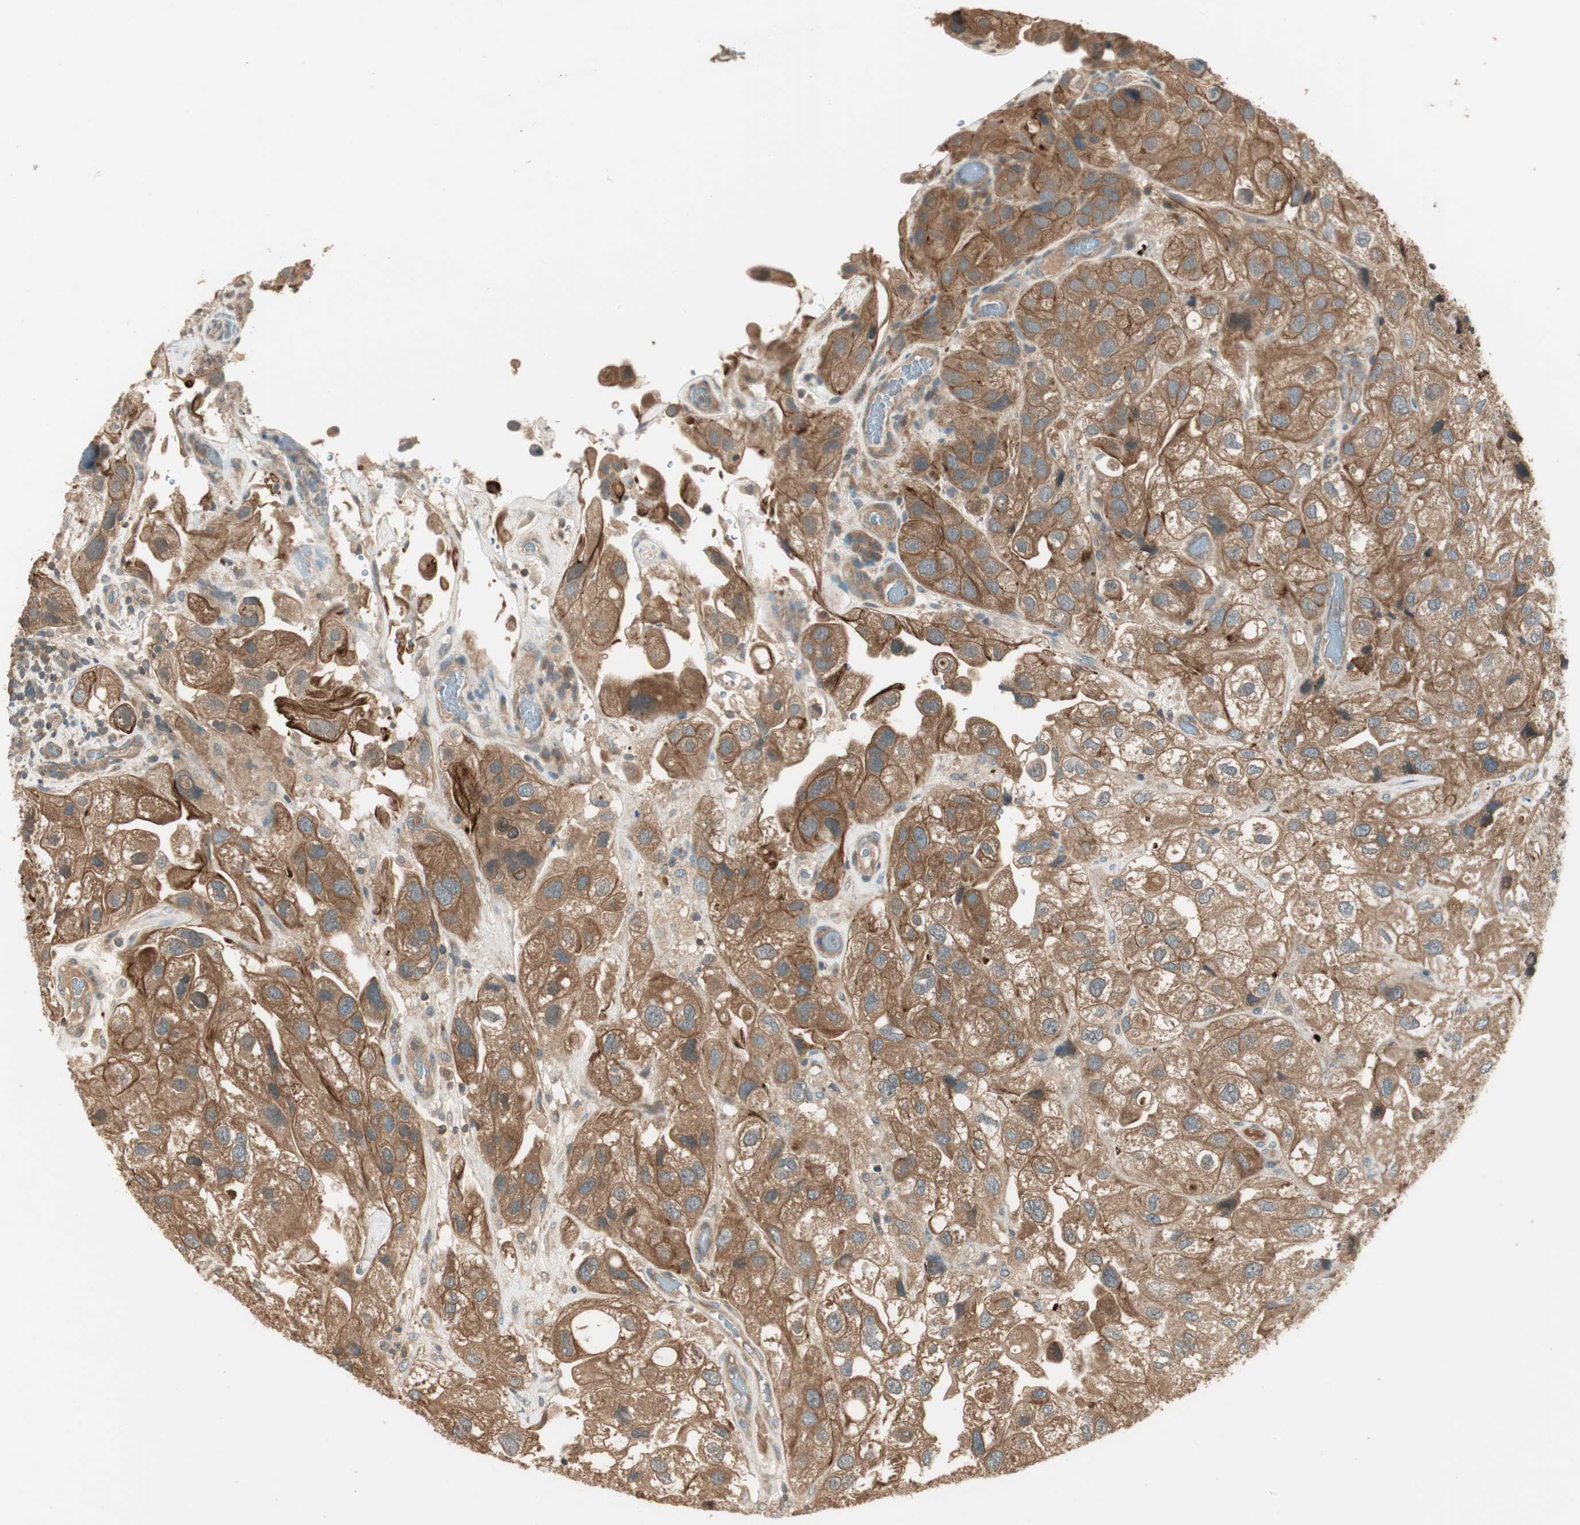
{"staining": {"intensity": "moderate", "quantity": ">75%", "location": "cytoplasmic/membranous"}, "tissue": "urothelial cancer", "cell_type": "Tumor cells", "image_type": "cancer", "snomed": [{"axis": "morphology", "description": "Urothelial carcinoma, High grade"}, {"axis": "topography", "description": "Urinary bladder"}], "caption": "A micrograph of urothelial carcinoma (high-grade) stained for a protein displays moderate cytoplasmic/membranous brown staining in tumor cells.", "gene": "PFDN5", "patient": {"sex": "female", "age": 64}}